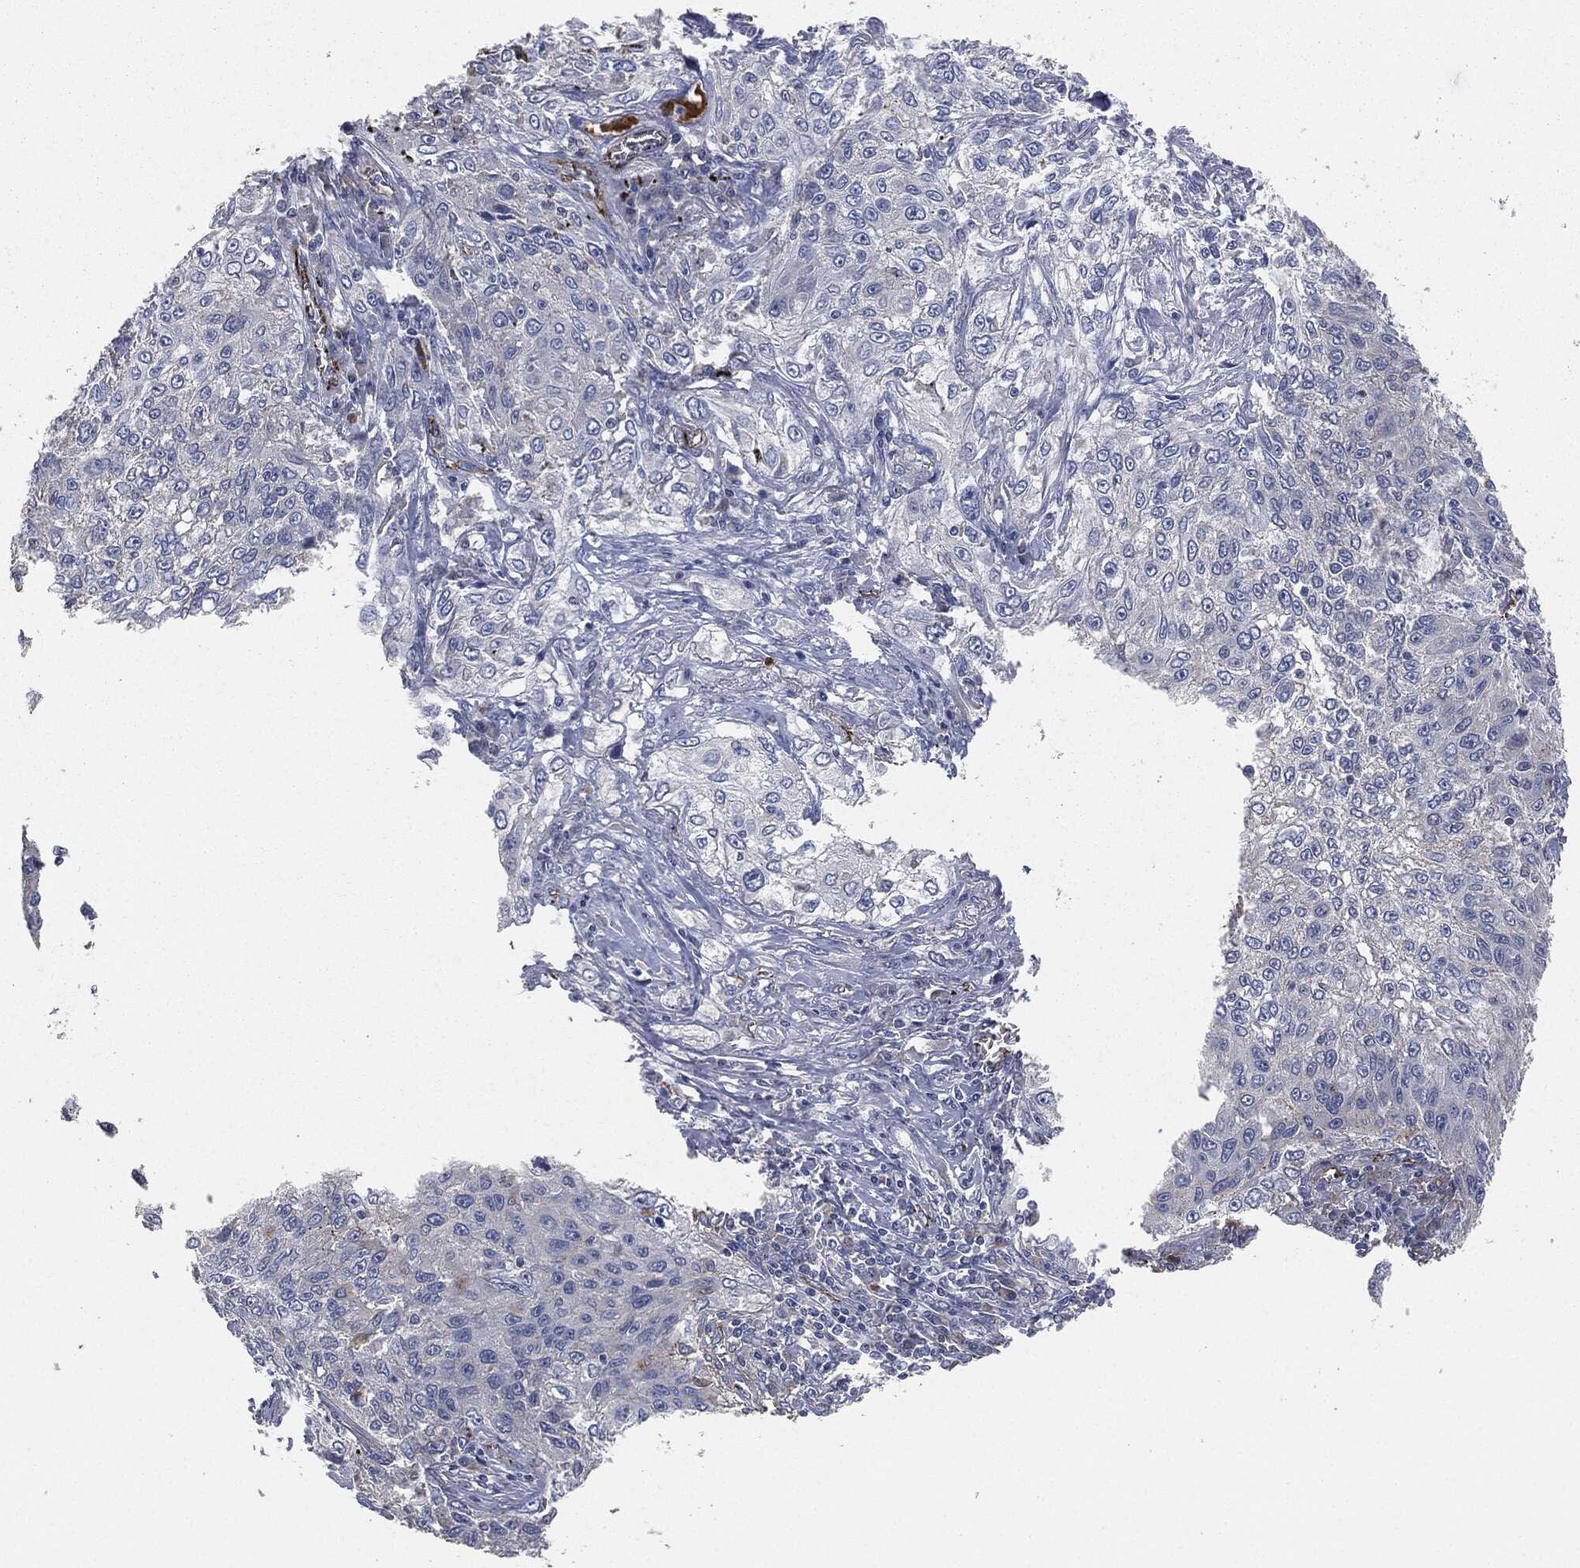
{"staining": {"intensity": "negative", "quantity": "none", "location": "none"}, "tissue": "lung cancer", "cell_type": "Tumor cells", "image_type": "cancer", "snomed": [{"axis": "morphology", "description": "Squamous cell carcinoma, NOS"}, {"axis": "topography", "description": "Lung"}], "caption": "Immunohistochemistry histopathology image of human lung cancer (squamous cell carcinoma) stained for a protein (brown), which reveals no positivity in tumor cells.", "gene": "APOB", "patient": {"sex": "female", "age": 69}}